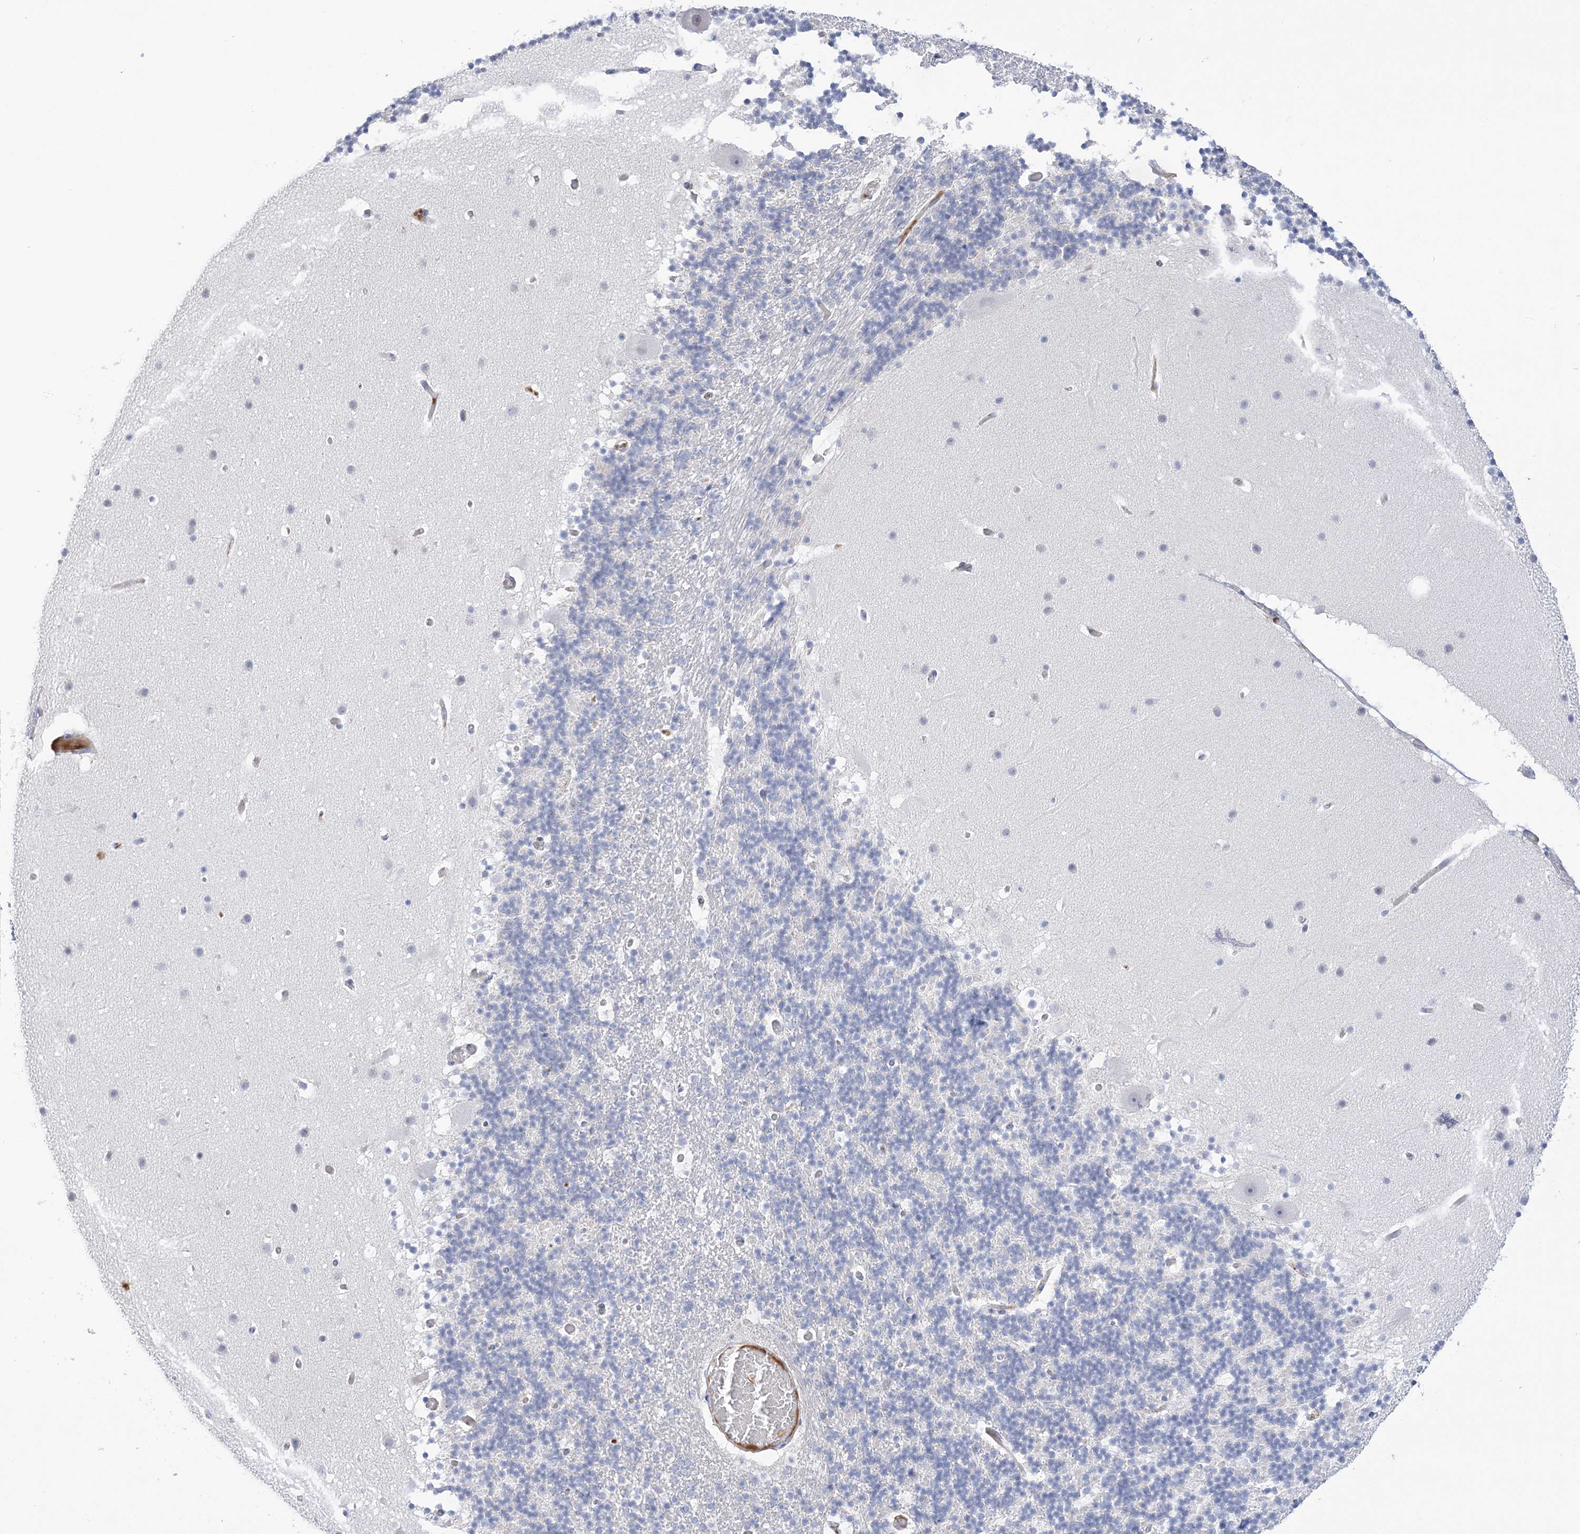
{"staining": {"intensity": "negative", "quantity": "none", "location": "none"}, "tissue": "cerebellum", "cell_type": "Cells in granular layer", "image_type": "normal", "snomed": [{"axis": "morphology", "description": "Normal tissue, NOS"}, {"axis": "topography", "description": "Cerebellum"}], "caption": "Immunohistochemistry image of normal human cerebellum stained for a protein (brown), which exhibits no expression in cells in granular layer.", "gene": "SEMA3D", "patient": {"sex": "male", "age": 57}}